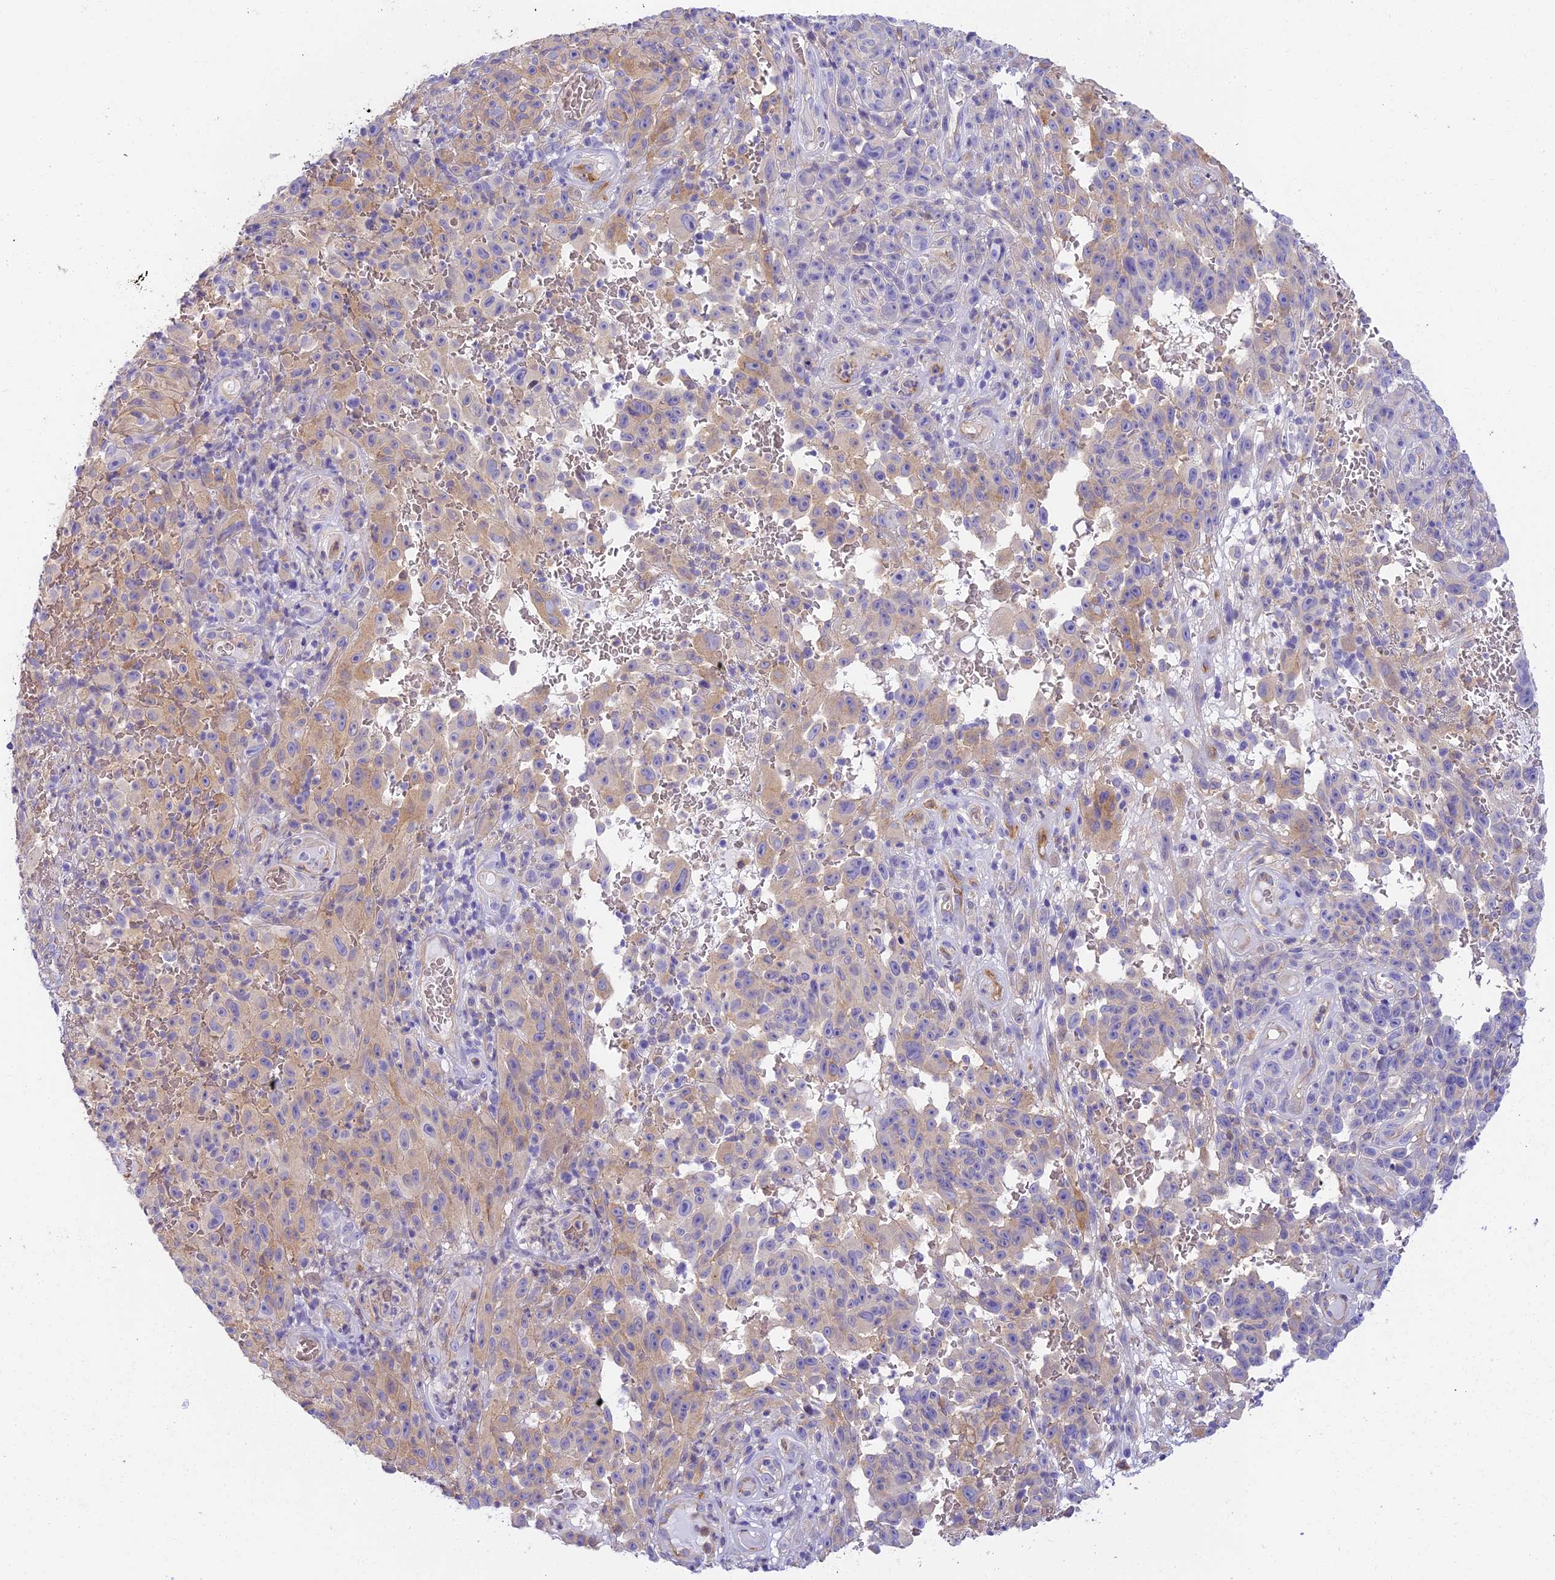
{"staining": {"intensity": "weak", "quantity": "<25%", "location": "cytoplasmic/membranous"}, "tissue": "melanoma", "cell_type": "Tumor cells", "image_type": "cancer", "snomed": [{"axis": "morphology", "description": "Malignant melanoma, NOS"}, {"axis": "topography", "description": "Skin"}], "caption": "The photomicrograph displays no staining of tumor cells in malignant melanoma.", "gene": "HOMER3", "patient": {"sex": "female", "age": 82}}